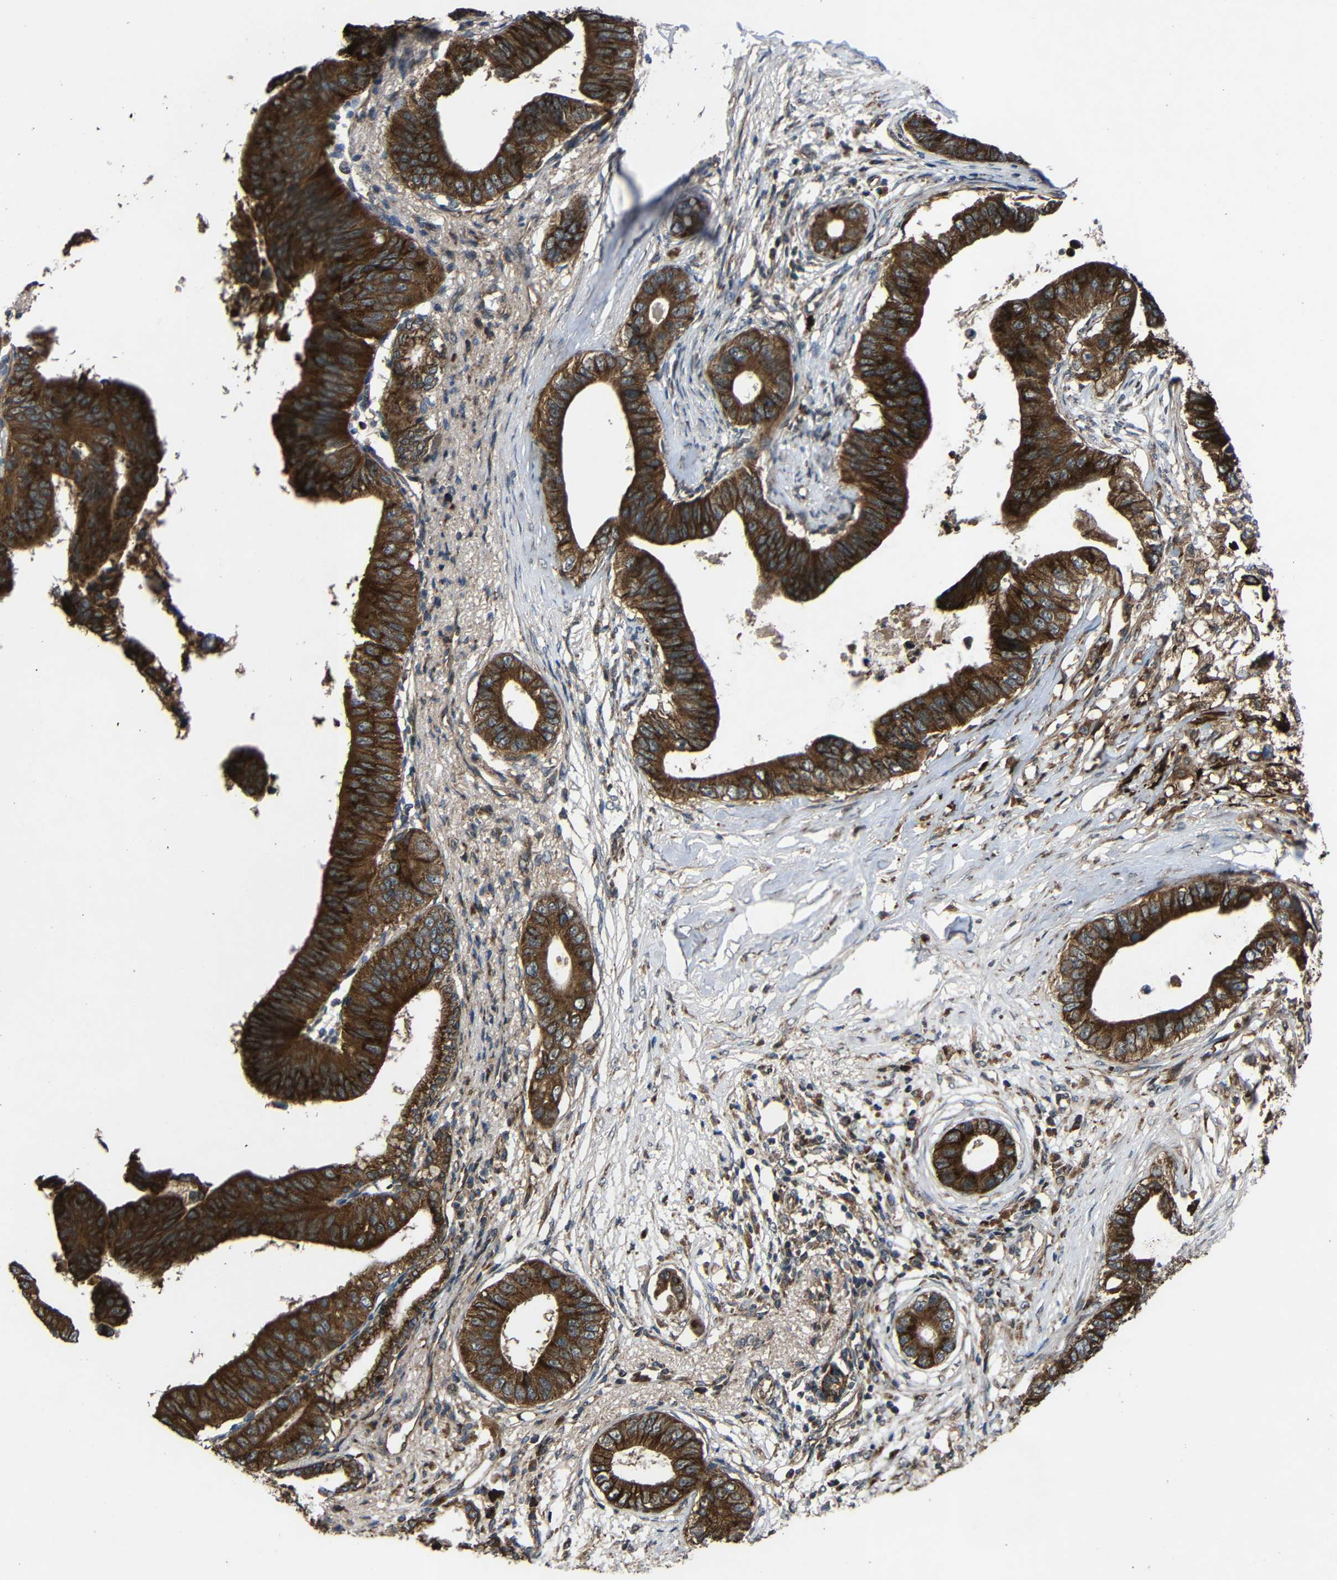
{"staining": {"intensity": "strong", "quantity": ">75%", "location": "cytoplasmic/membranous"}, "tissue": "pancreatic cancer", "cell_type": "Tumor cells", "image_type": "cancer", "snomed": [{"axis": "morphology", "description": "Adenocarcinoma, NOS"}, {"axis": "topography", "description": "Pancreas"}], "caption": "IHC of pancreatic adenocarcinoma exhibits high levels of strong cytoplasmic/membranous expression in about >75% of tumor cells. The staining is performed using DAB brown chromogen to label protein expression. The nuclei are counter-stained blue using hematoxylin.", "gene": "C1GALT1", "patient": {"sex": "male", "age": 77}}